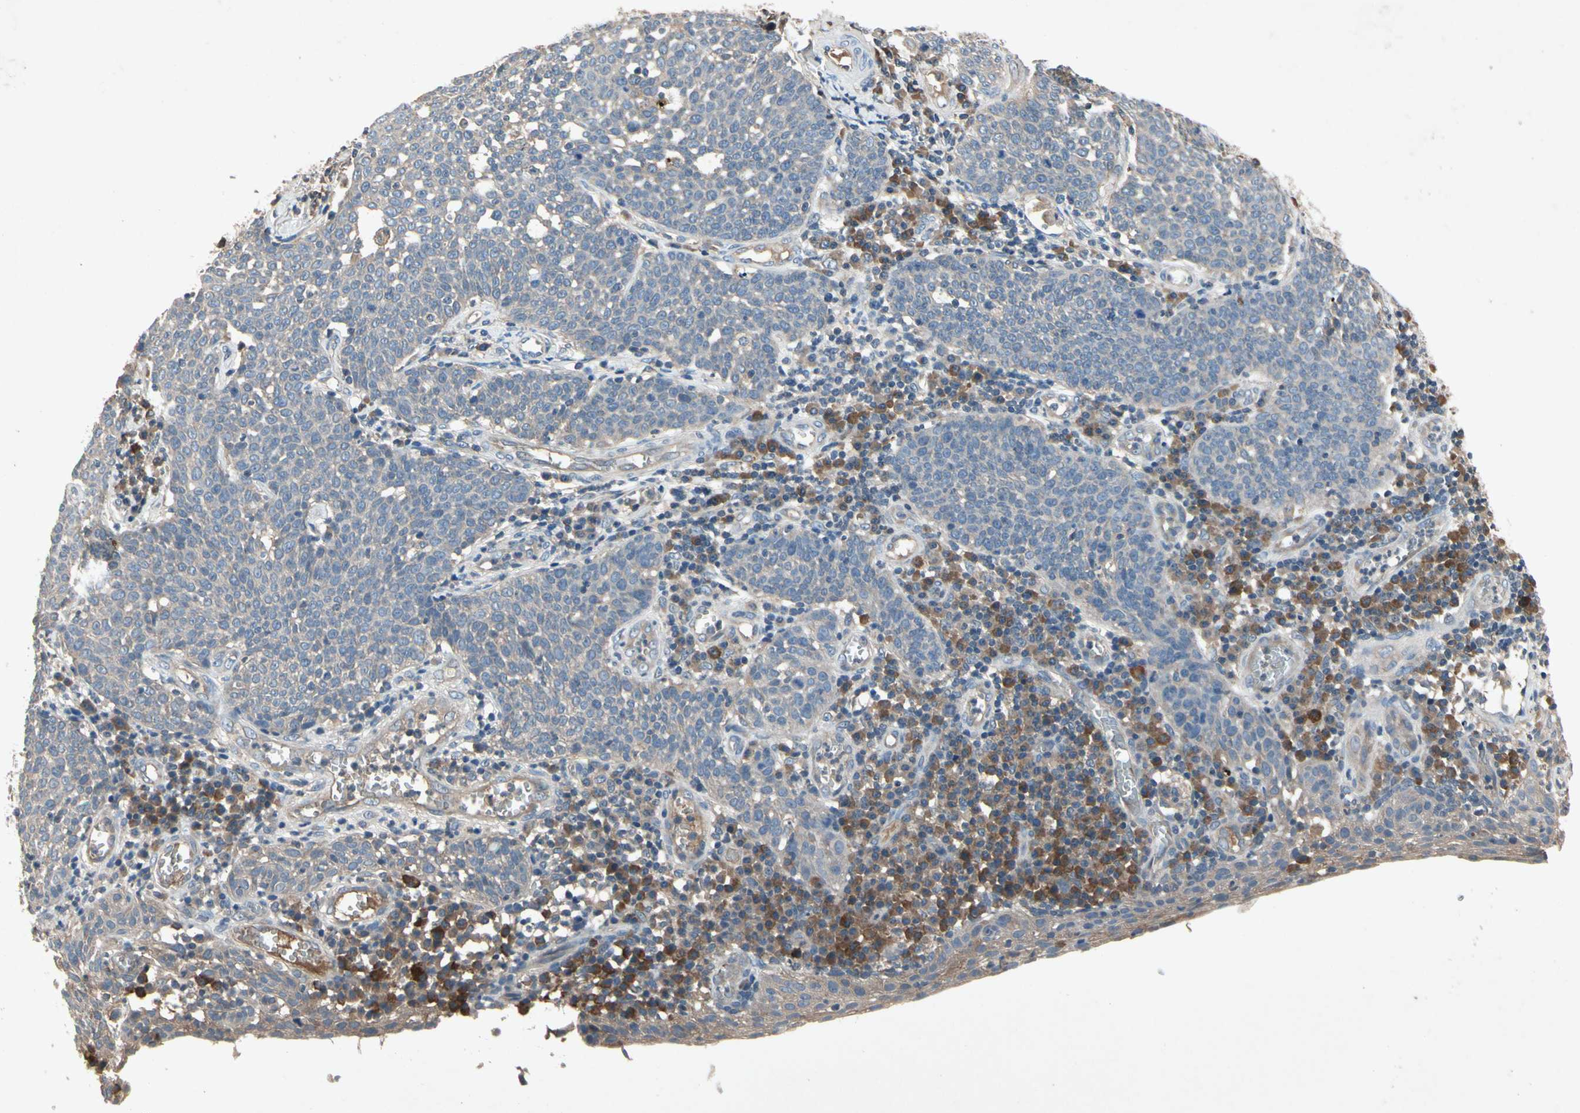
{"staining": {"intensity": "weak", "quantity": "25%-75%", "location": "cytoplasmic/membranous"}, "tissue": "cervical cancer", "cell_type": "Tumor cells", "image_type": "cancer", "snomed": [{"axis": "morphology", "description": "Squamous cell carcinoma, NOS"}, {"axis": "topography", "description": "Cervix"}], "caption": "Immunohistochemical staining of human squamous cell carcinoma (cervical) exhibits weak cytoplasmic/membranous protein positivity in approximately 25%-75% of tumor cells.", "gene": "IL1RL1", "patient": {"sex": "female", "age": 34}}